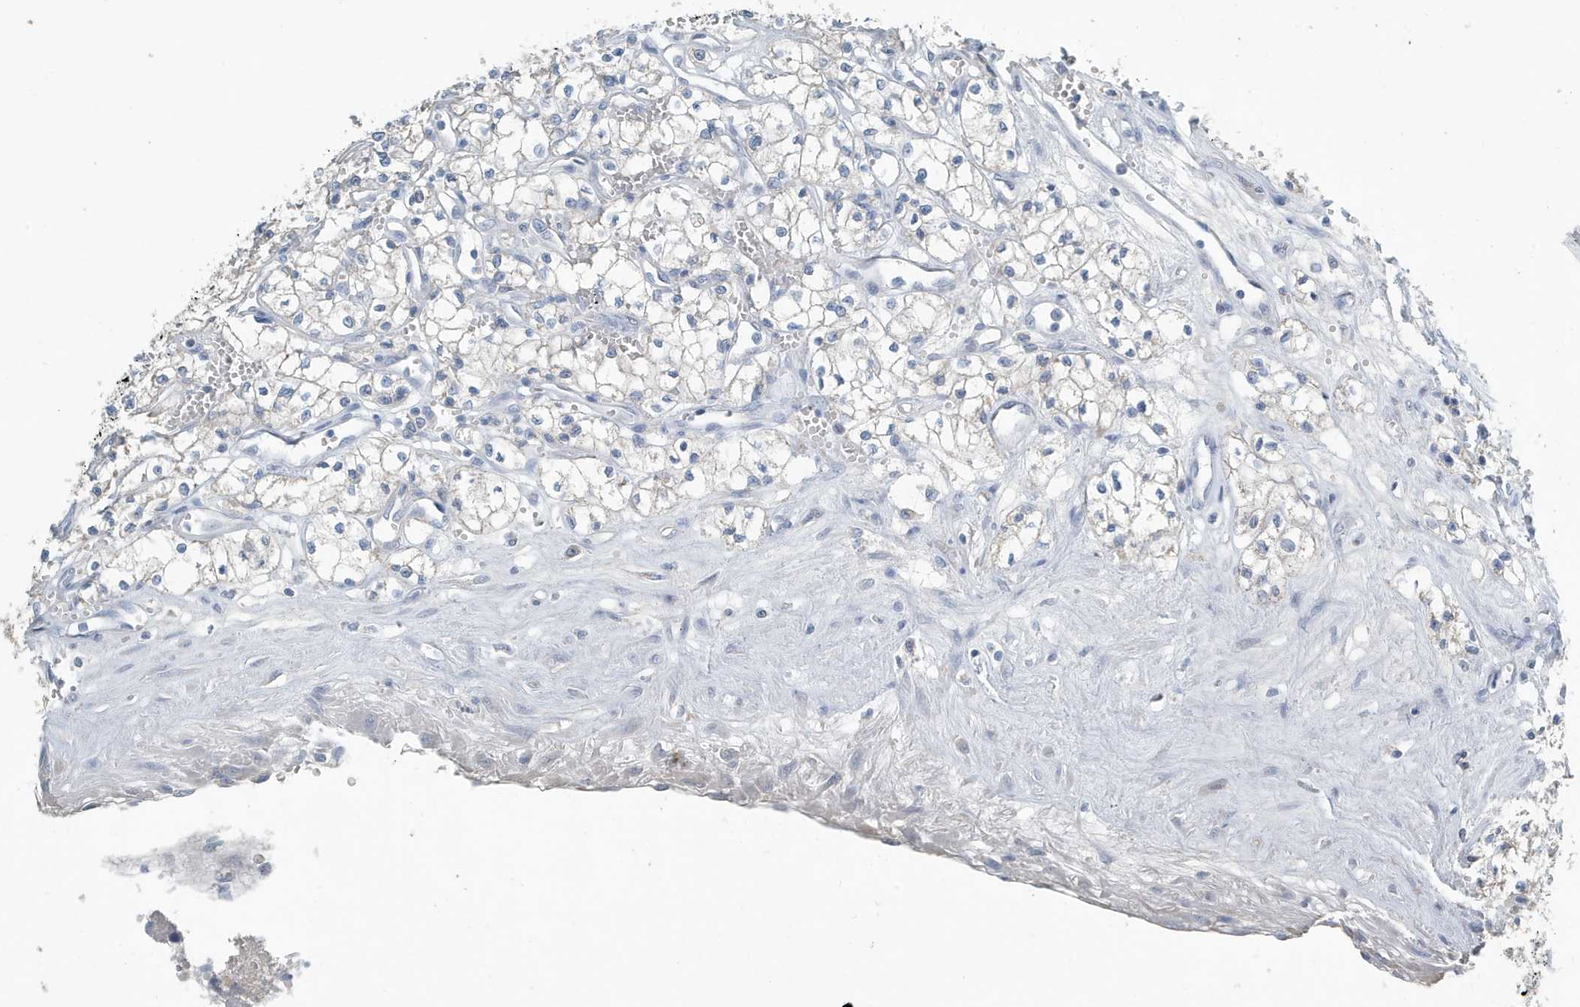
{"staining": {"intensity": "negative", "quantity": "none", "location": "none"}, "tissue": "renal cancer", "cell_type": "Tumor cells", "image_type": "cancer", "snomed": [{"axis": "morphology", "description": "Adenocarcinoma, NOS"}, {"axis": "topography", "description": "Kidney"}], "caption": "Tumor cells are negative for brown protein staining in renal cancer (adenocarcinoma).", "gene": "UGT2B4", "patient": {"sex": "male", "age": 59}}